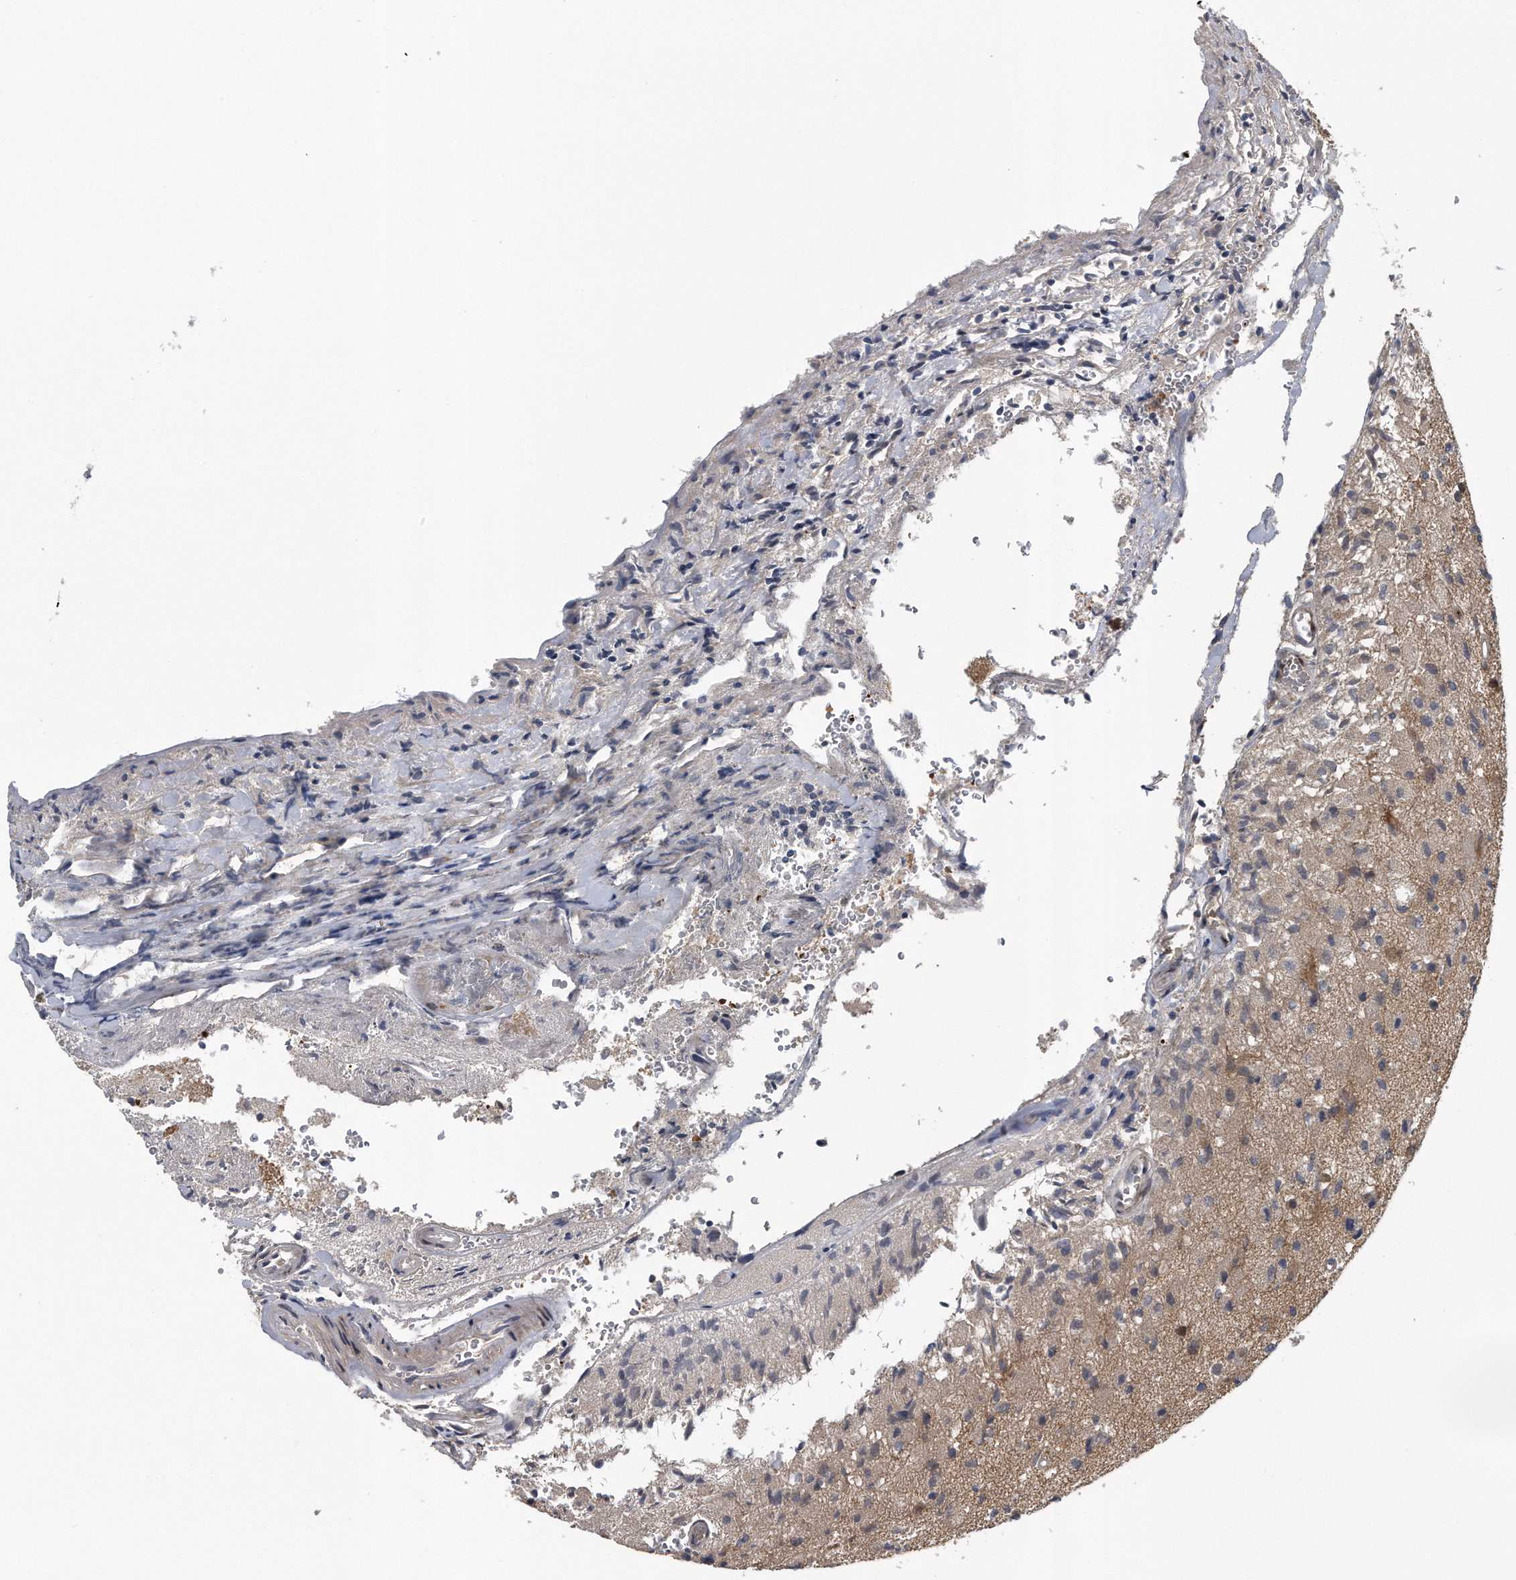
{"staining": {"intensity": "weak", "quantity": "25%-75%", "location": "cytoplasmic/membranous"}, "tissue": "glioma", "cell_type": "Tumor cells", "image_type": "cancer", "snomed": [{"axis": "morphology", "description": "Normal tissue, NOS"}, {"axis": "morphology", "description": "Glioma, malignant, High grade"}, {"axis": "topography", "description": "Cerebral cortex"}], "caption": "High-power microscopy captured an immunohistochemistry (IHC) image of glioma, revealing weak cytoplasmic/membranous positivity in about 25%-75% of tumor cells.", "gene": "ZNF79", "patient": {"sex": "male", "age": 77}}